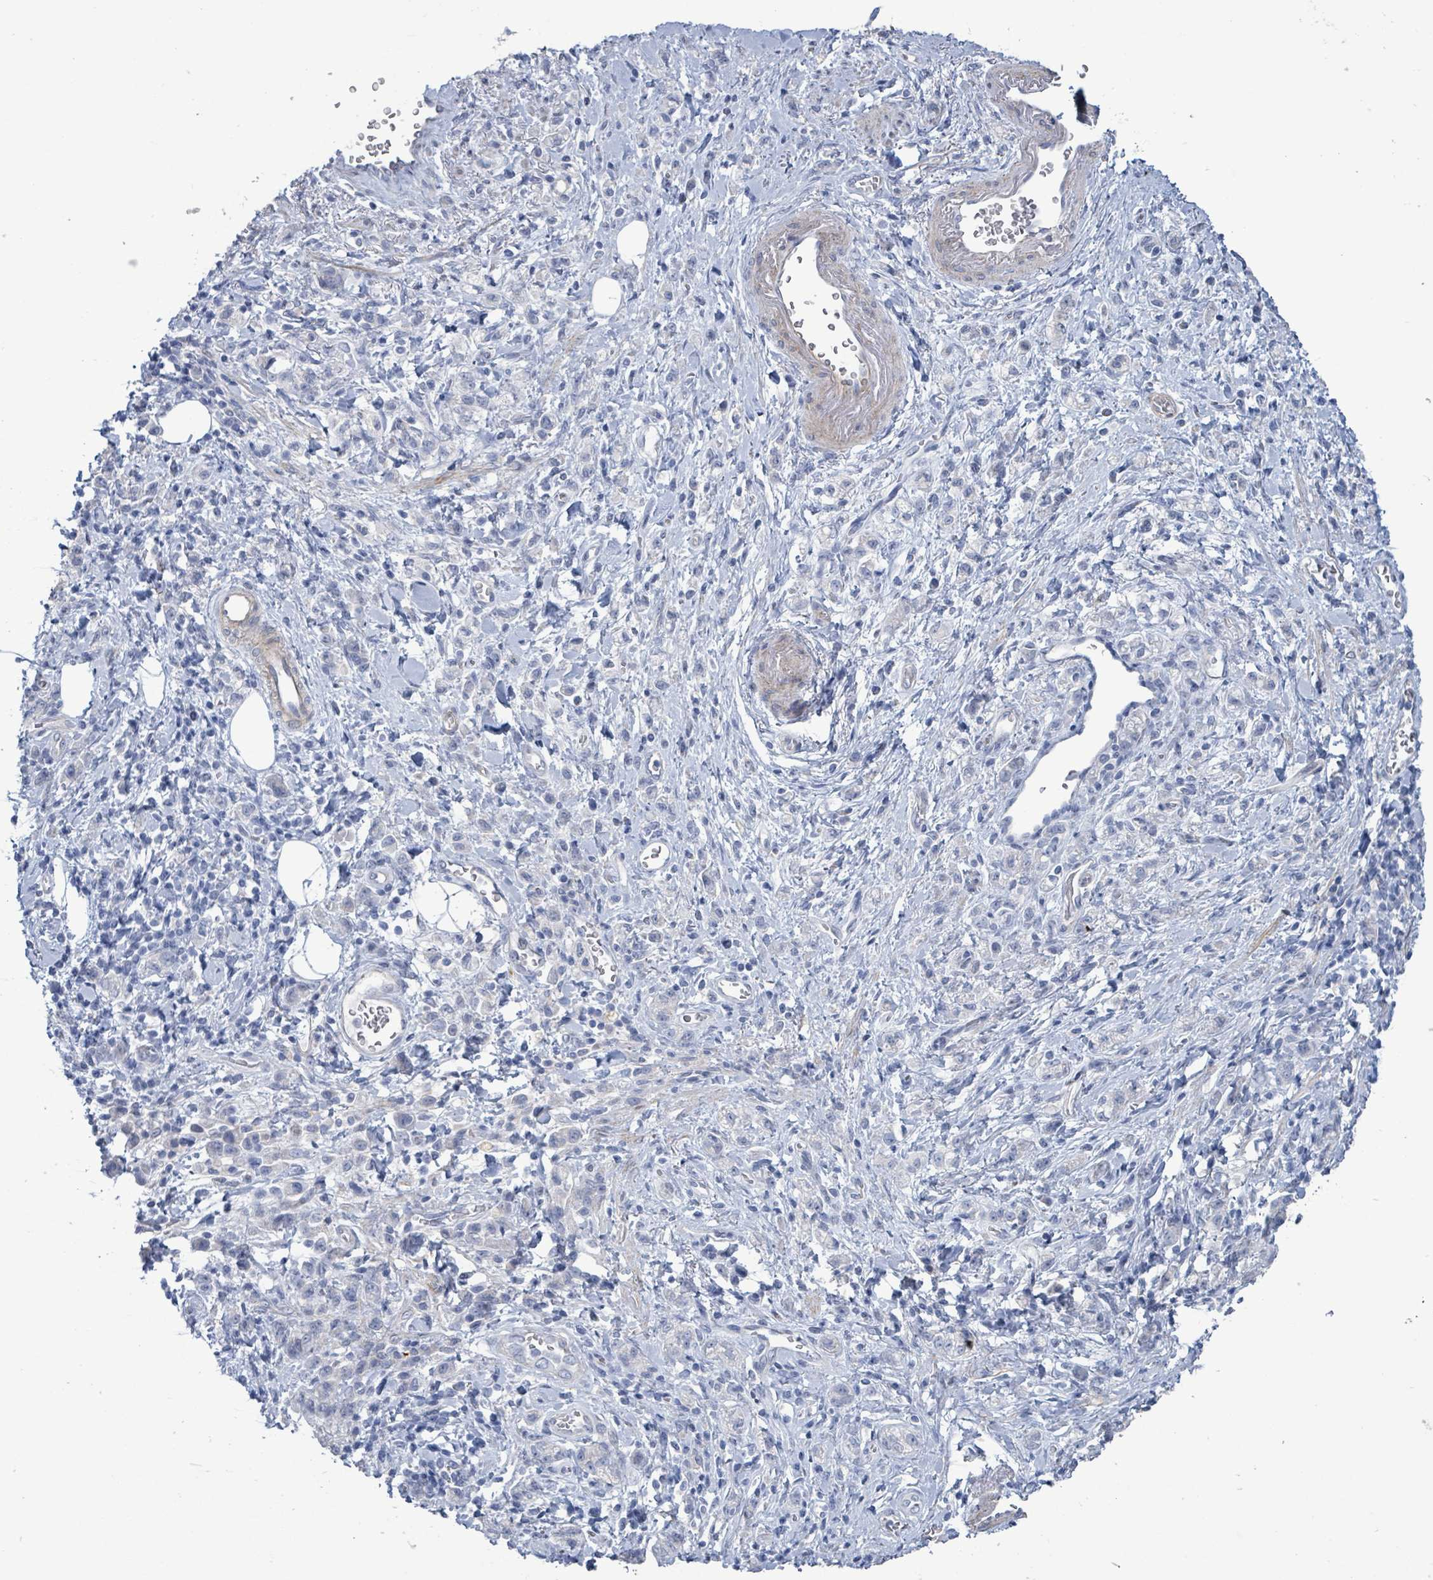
{"staining": {"intensity": "negative", "quantity": "none", "location": "none"}, "tissue": "stomach cancer", "cell_type": "Tumor cells", "image_type": "cancer", "snomed": [{"axis": "morphology", "description": "Adenocarcinoma, NOS"}, {"axis": "topography", "description": "Stomach"}], "caption": "IHC photomicrograph of neoplastic tissue: stomach cancer stained with DAB reveals no significant protein positivity in tumor cells.", "gene": "PKLR", "patient": {"sex": "male", "age": 77}}